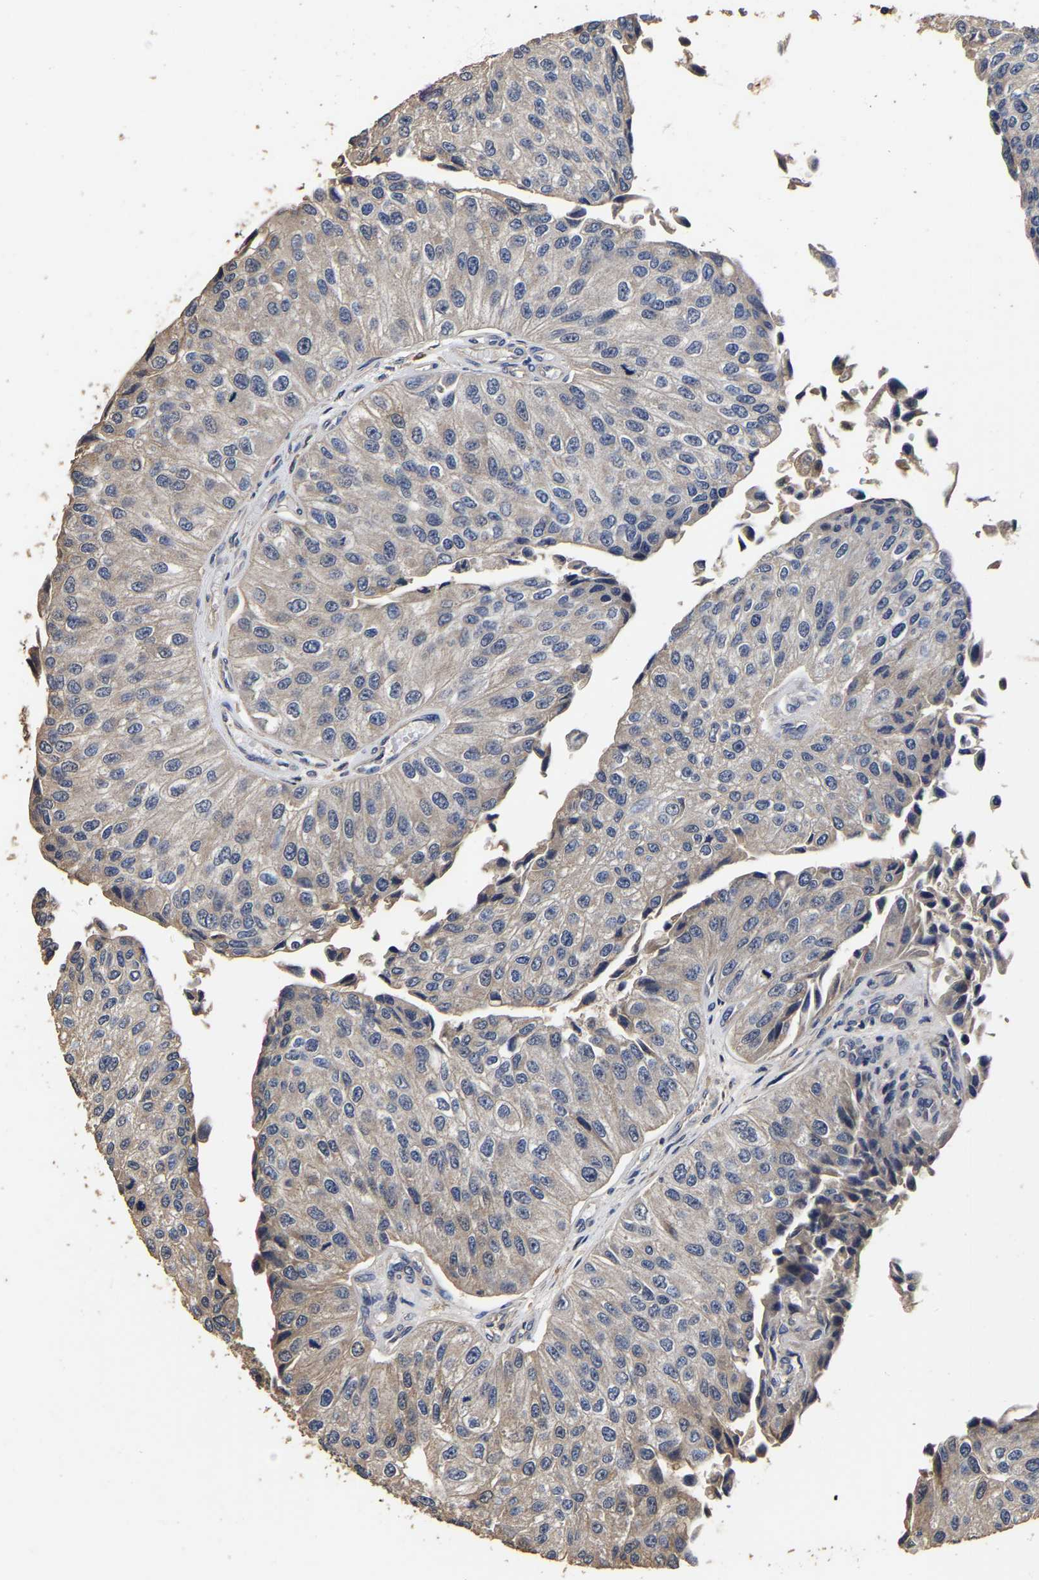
{"staining": {"intensity": "weak", "quantity": "<25%", "location": "cytoplasmic/membranous"}, "tissue": "urothelial cancer", "cell_type": "Tumor cells", "image_type": "cancer", "snomed": [{"axis": "morphology", "description": "Urothelial carcinoma, High grade"}, {"axis": "topography", "description": "Kidney"}, {"axis": "topography", "description": "Urinary bladder"}], "caption": "Immunohistochemical staining of human urothelial cancer displays no significant staining in tumor cells.", "gene": "STK32C", "patient": {"sex": "male", "age": 77}}